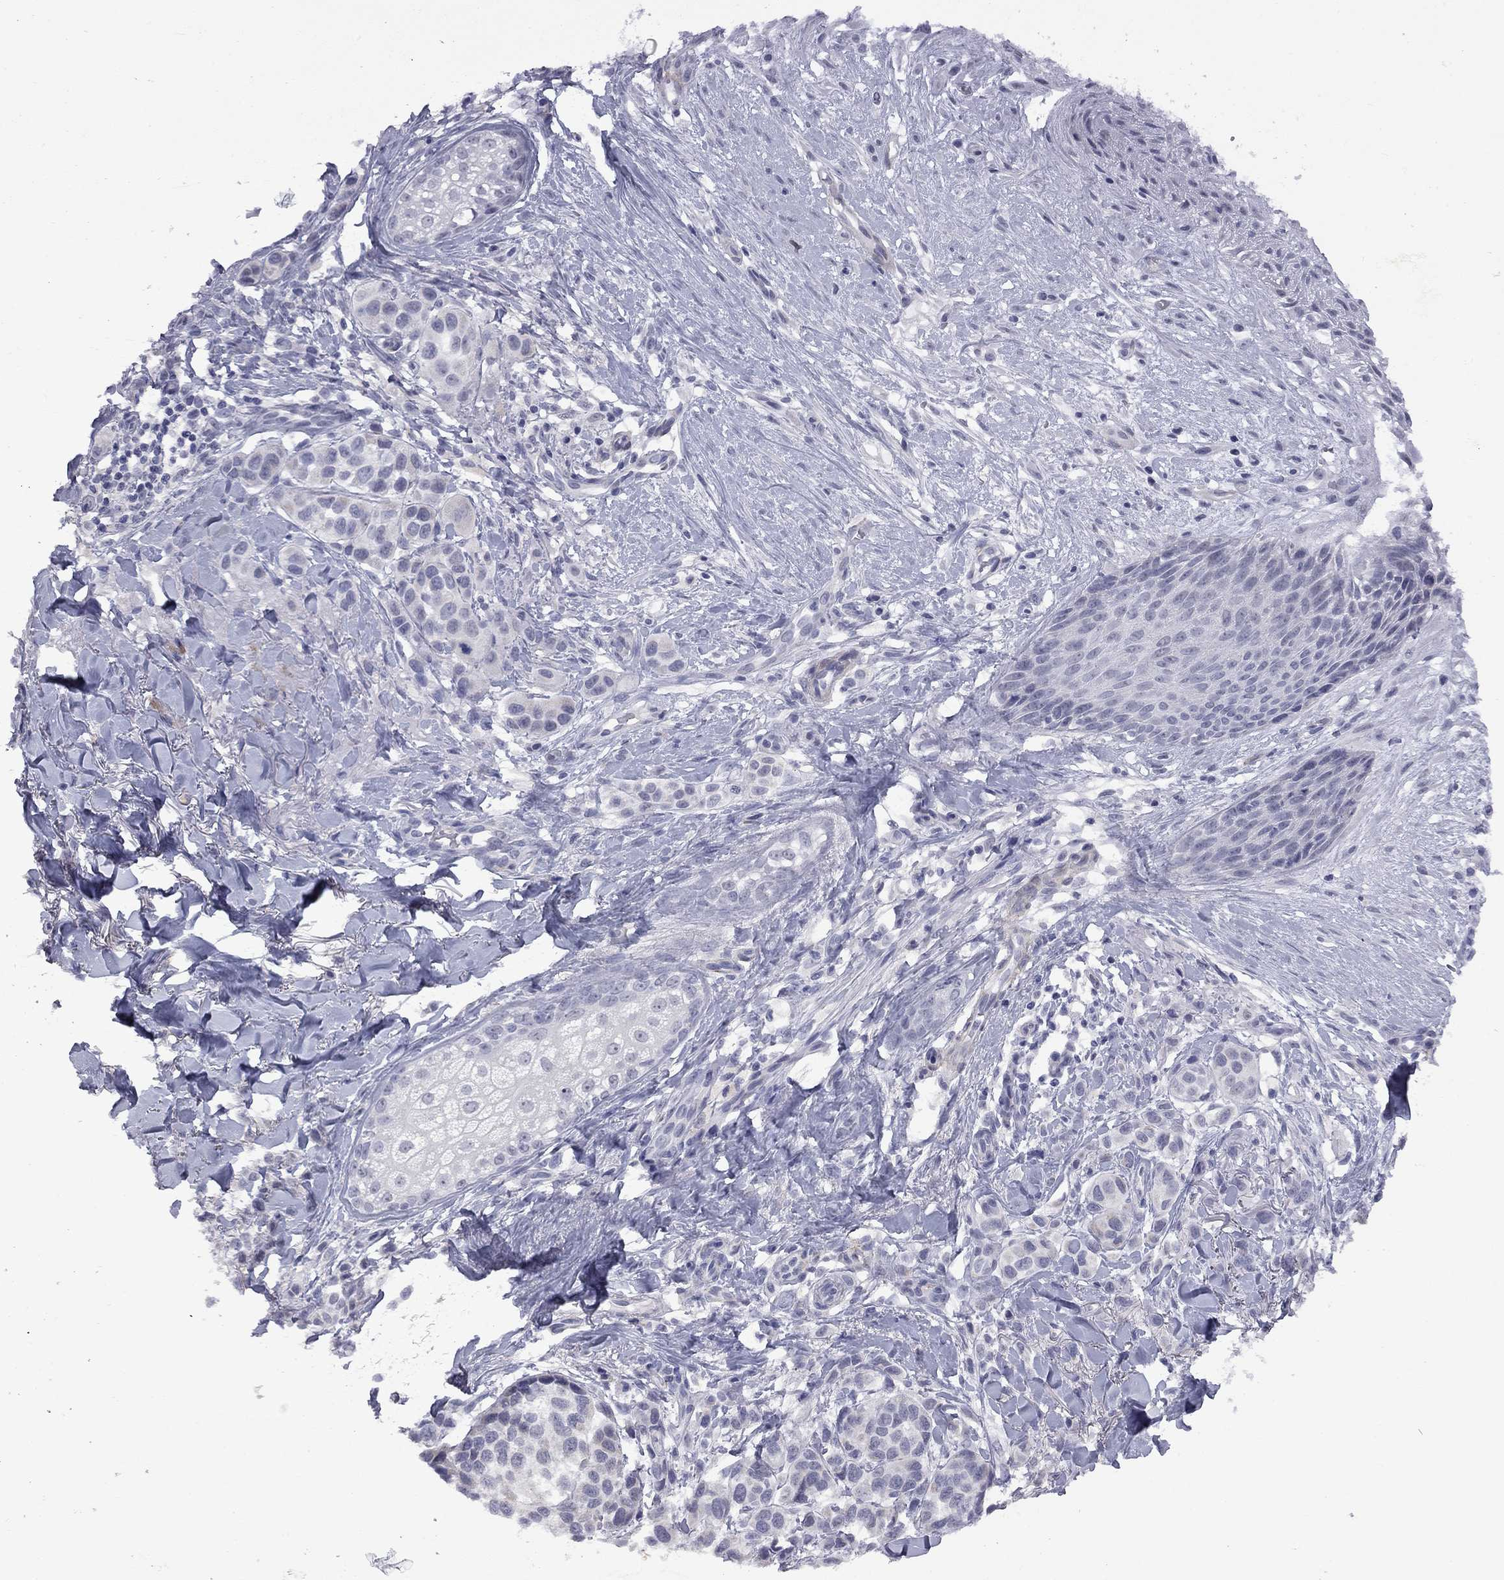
{"staining": {"intensity": "negative", "quantity": "none", "location": "none"}, "tissue": "melanoma", "cell_type": "Tumor cells", "image_type": "cancer", "snomed": [{"axis": "morphology", "description": "Malignant melanoma, NOS"}, {"axis": "topography", "description": "Skin"}], "caption": "This is a image of IHC staining of malignant melanoma, which shows no expression in tumor cells. Nuclei are stained in blue.", "gene": "GSG1L", "patient": {"sex": "male", "age": 57}}